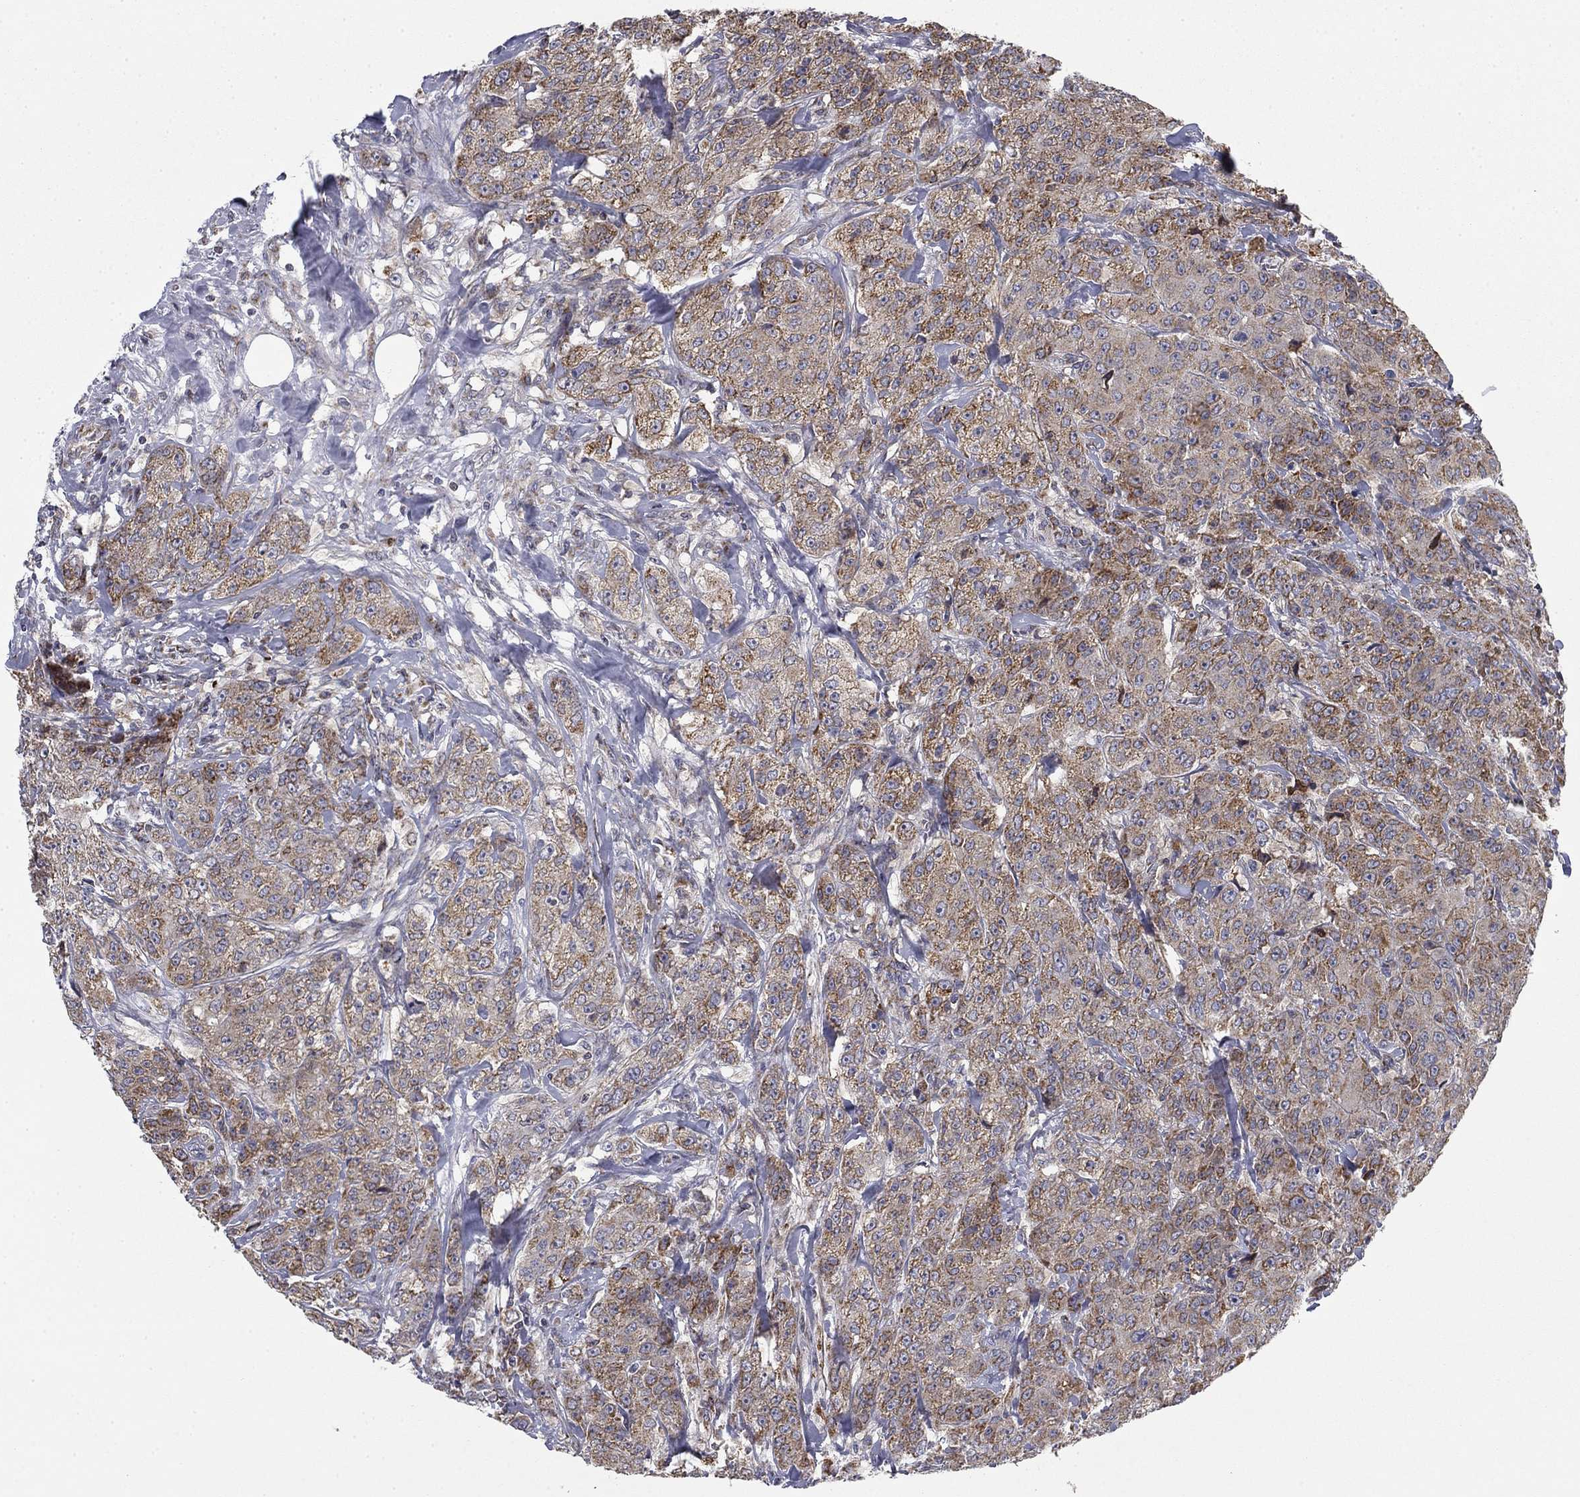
{"staining": {"intensity": "moderate", "quantity": ">75%", "location": "cytoplasmic/membranous"}, "tissue": "breast cancer", "cell_type": "Tumor cells", "image_type": "cancer", "snomed": [{"axis": "morphology", "description": "Duct carcinoma"}, {"axis": "topography", "description": "Breast"}], "caption": "Immunohistochemical staining of invasive ductal carcinoma (breast) demonstrates medium levels of moderate cytoplasmic/membranous protein staining in approximately >75% of tumor cells. Nuclei are stained in blue.", "gene": "MMAA", "patient": {"sex": "female", "age": 43}}